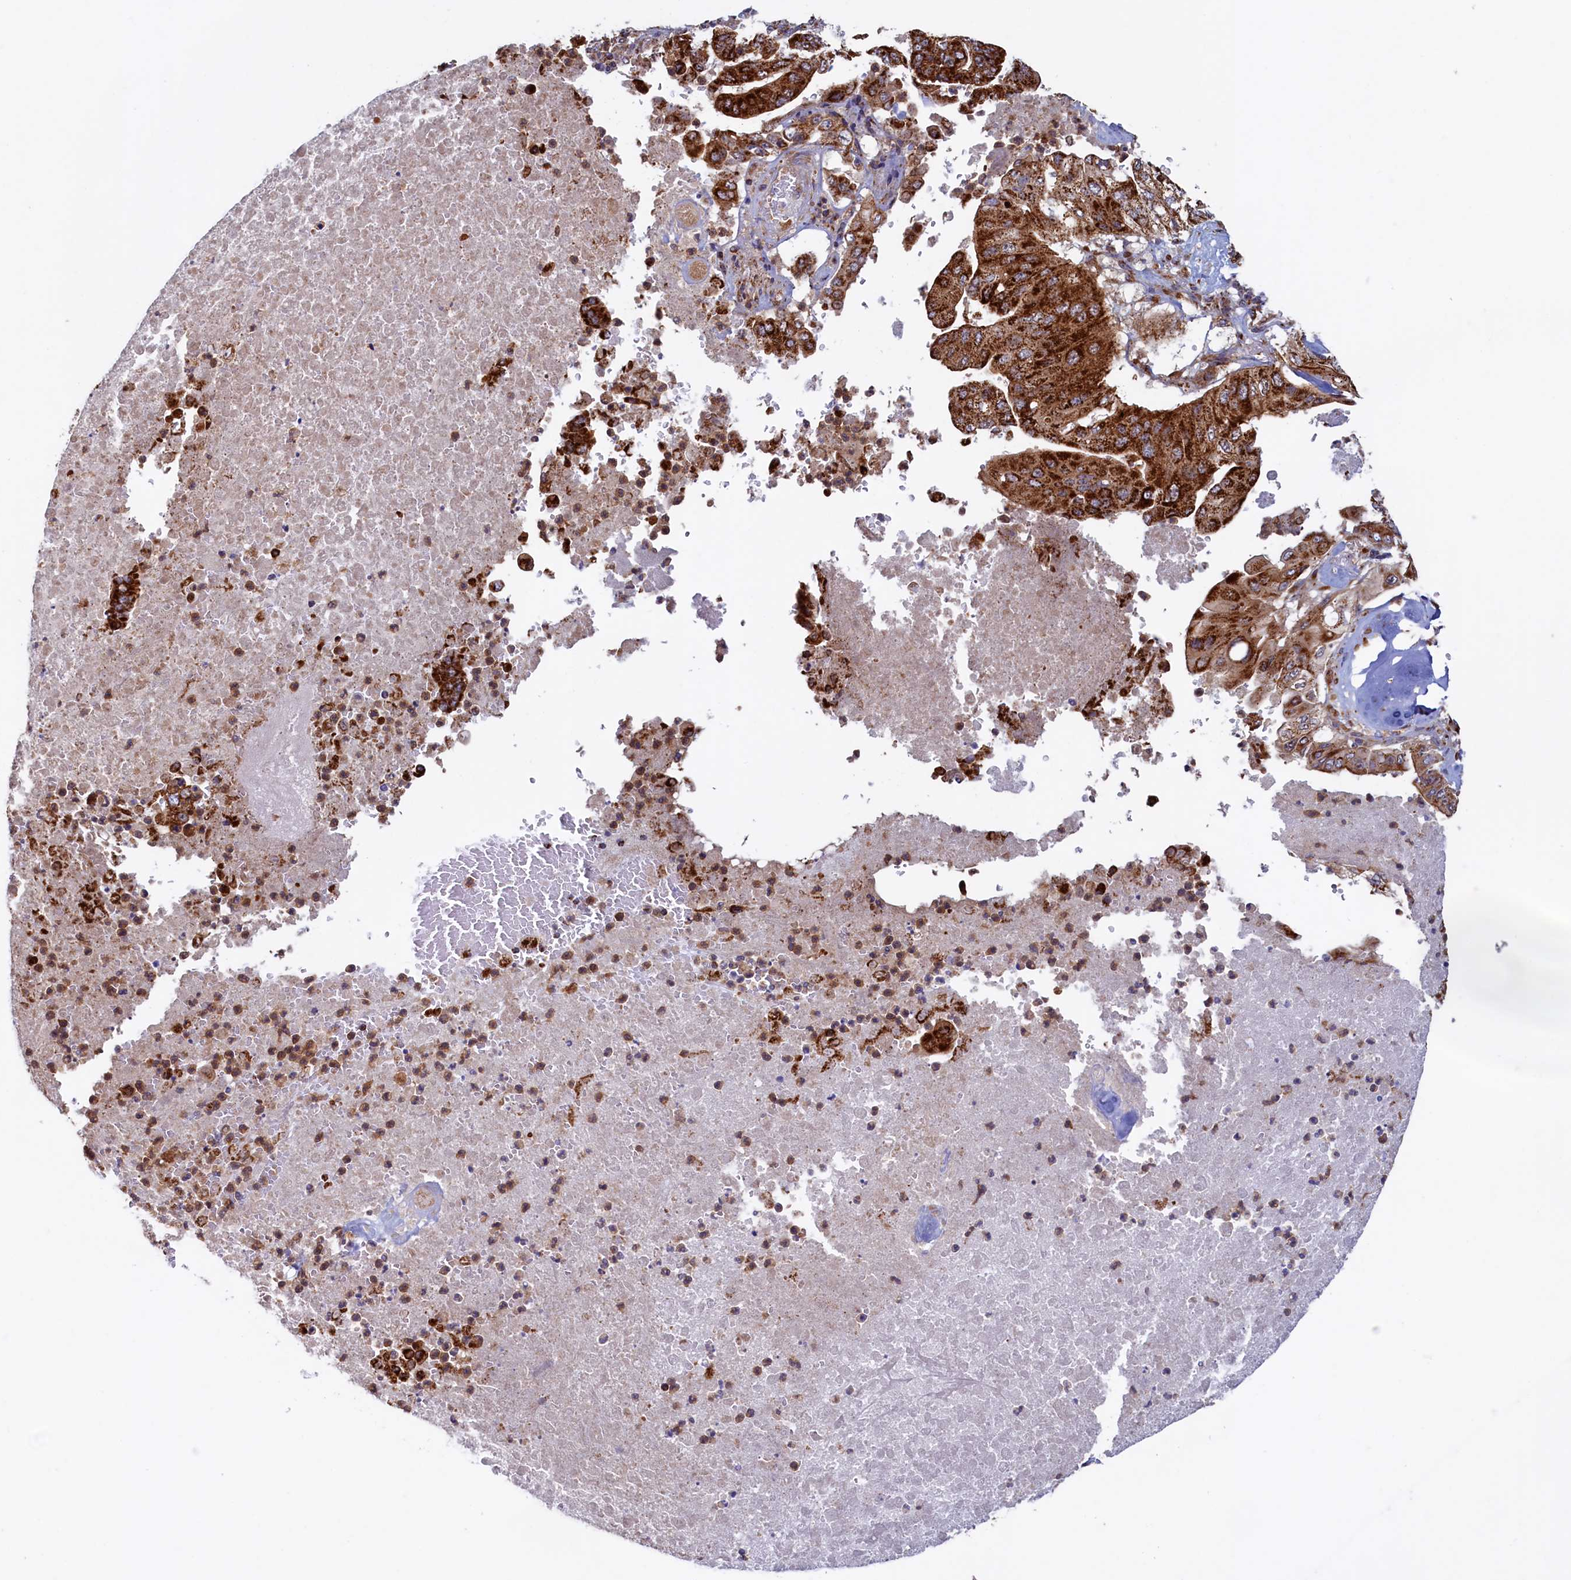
{"staining": {"intensity": "strong", "quantity": ">75%", "location": "cytoplasmic/membranous"}, "tissue": "pancreatic cancer", "cell_type": "Tumor cells", "image_type": "cancer", "snomed": [{"axis": "morphology", "description": "Adenocarcinoma, NOS"}, {"axis": "topography", "description": "Pancreas"}], "caption": "Strong cytoplasmic/membranous staining is seen in approximately >75% of tumor cells in pancreatic cancer (adenocarcinoma). The protein of interest is shown in brown color, while the nuclei are stained blue.", "gene": "UBE3B", "patient": {"sex": "female", "age": 77}}